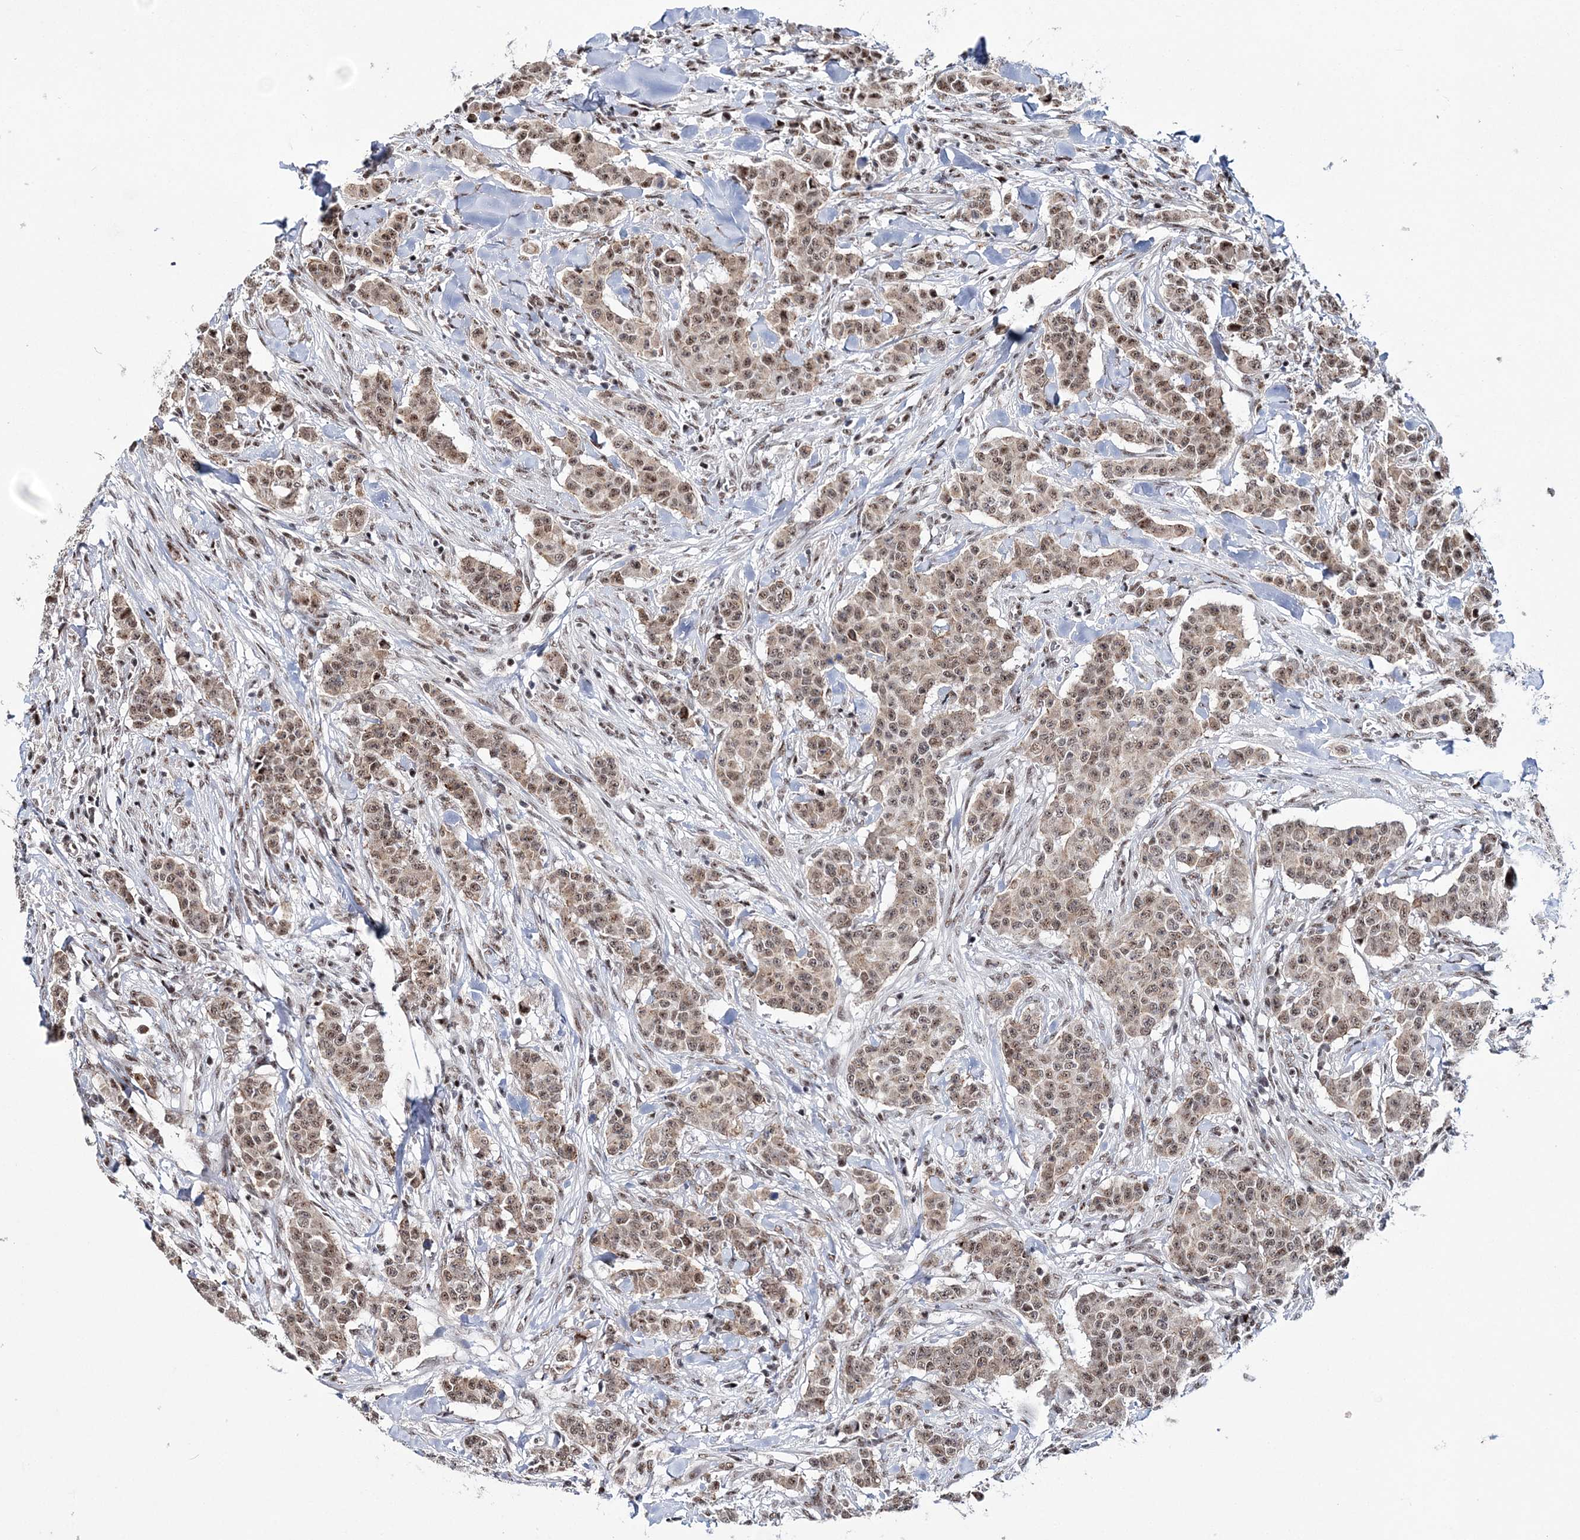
{"staining": {"intensity": "moderate", "quantity": ">75%", "location": "cytoplasmic/membranous,nuclear"}, "tissue": "breast cancer", "cell_type": "Tumor cells", "image_type": "cancer", "snomed": [{"axis": "morphology", "description": "Duct carcinoma"}, {"axis": "topography", "description": "Breast"}], "caption": "This micrograph demonstrates IHC staining of breast cancer (invasive ductal carcinoma), with medium moderate cytoplasmic/membranous and nuclear expression in about >75% of tumor cells.", "gene": "TATDN2", "patient": {"sex": "female", "age": 40}}